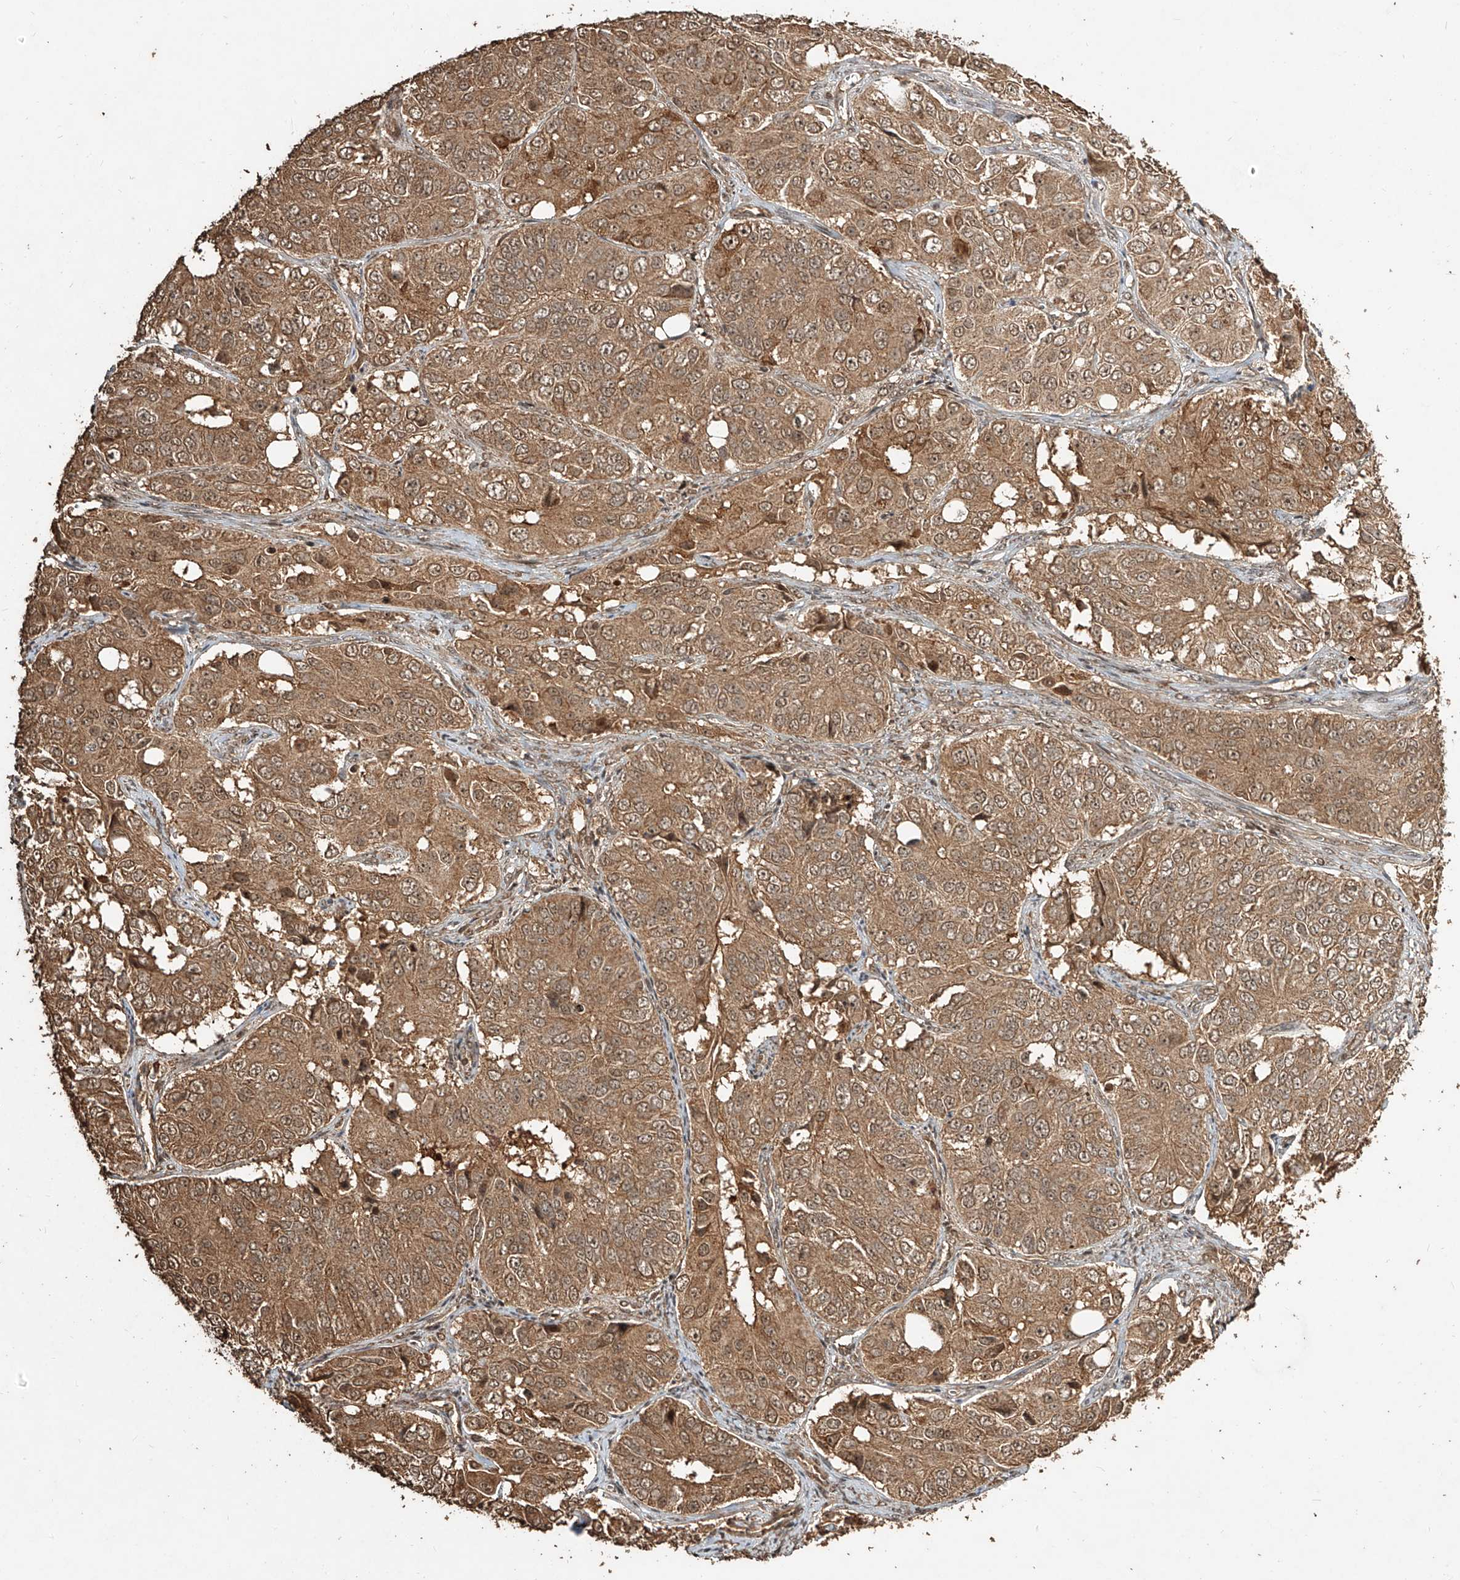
{"staining": {"intensity": "moderate", "quantity": ">75%", "location": "cytoplasmic/membranous,nuclear"}, "tissue": "ovarian cancer", "cell_type": "Tumor cells", "image_type": "cancer", "snomed": [{"axis": "morphology", "description": "Carcinoma, endometroid"}, {"axis": "topography", "description": "Ovary"}], "caption": "Protein staining of ovarian cancer (endometroid carcinoma) tissue exhibits moderate cytoplasmic/membranous and nuclear expression in about >75% of tumor cells. Nuclei are stained in blue.", "gene": "ZNF660", "patient": {"sex": "female", "age": 51}}